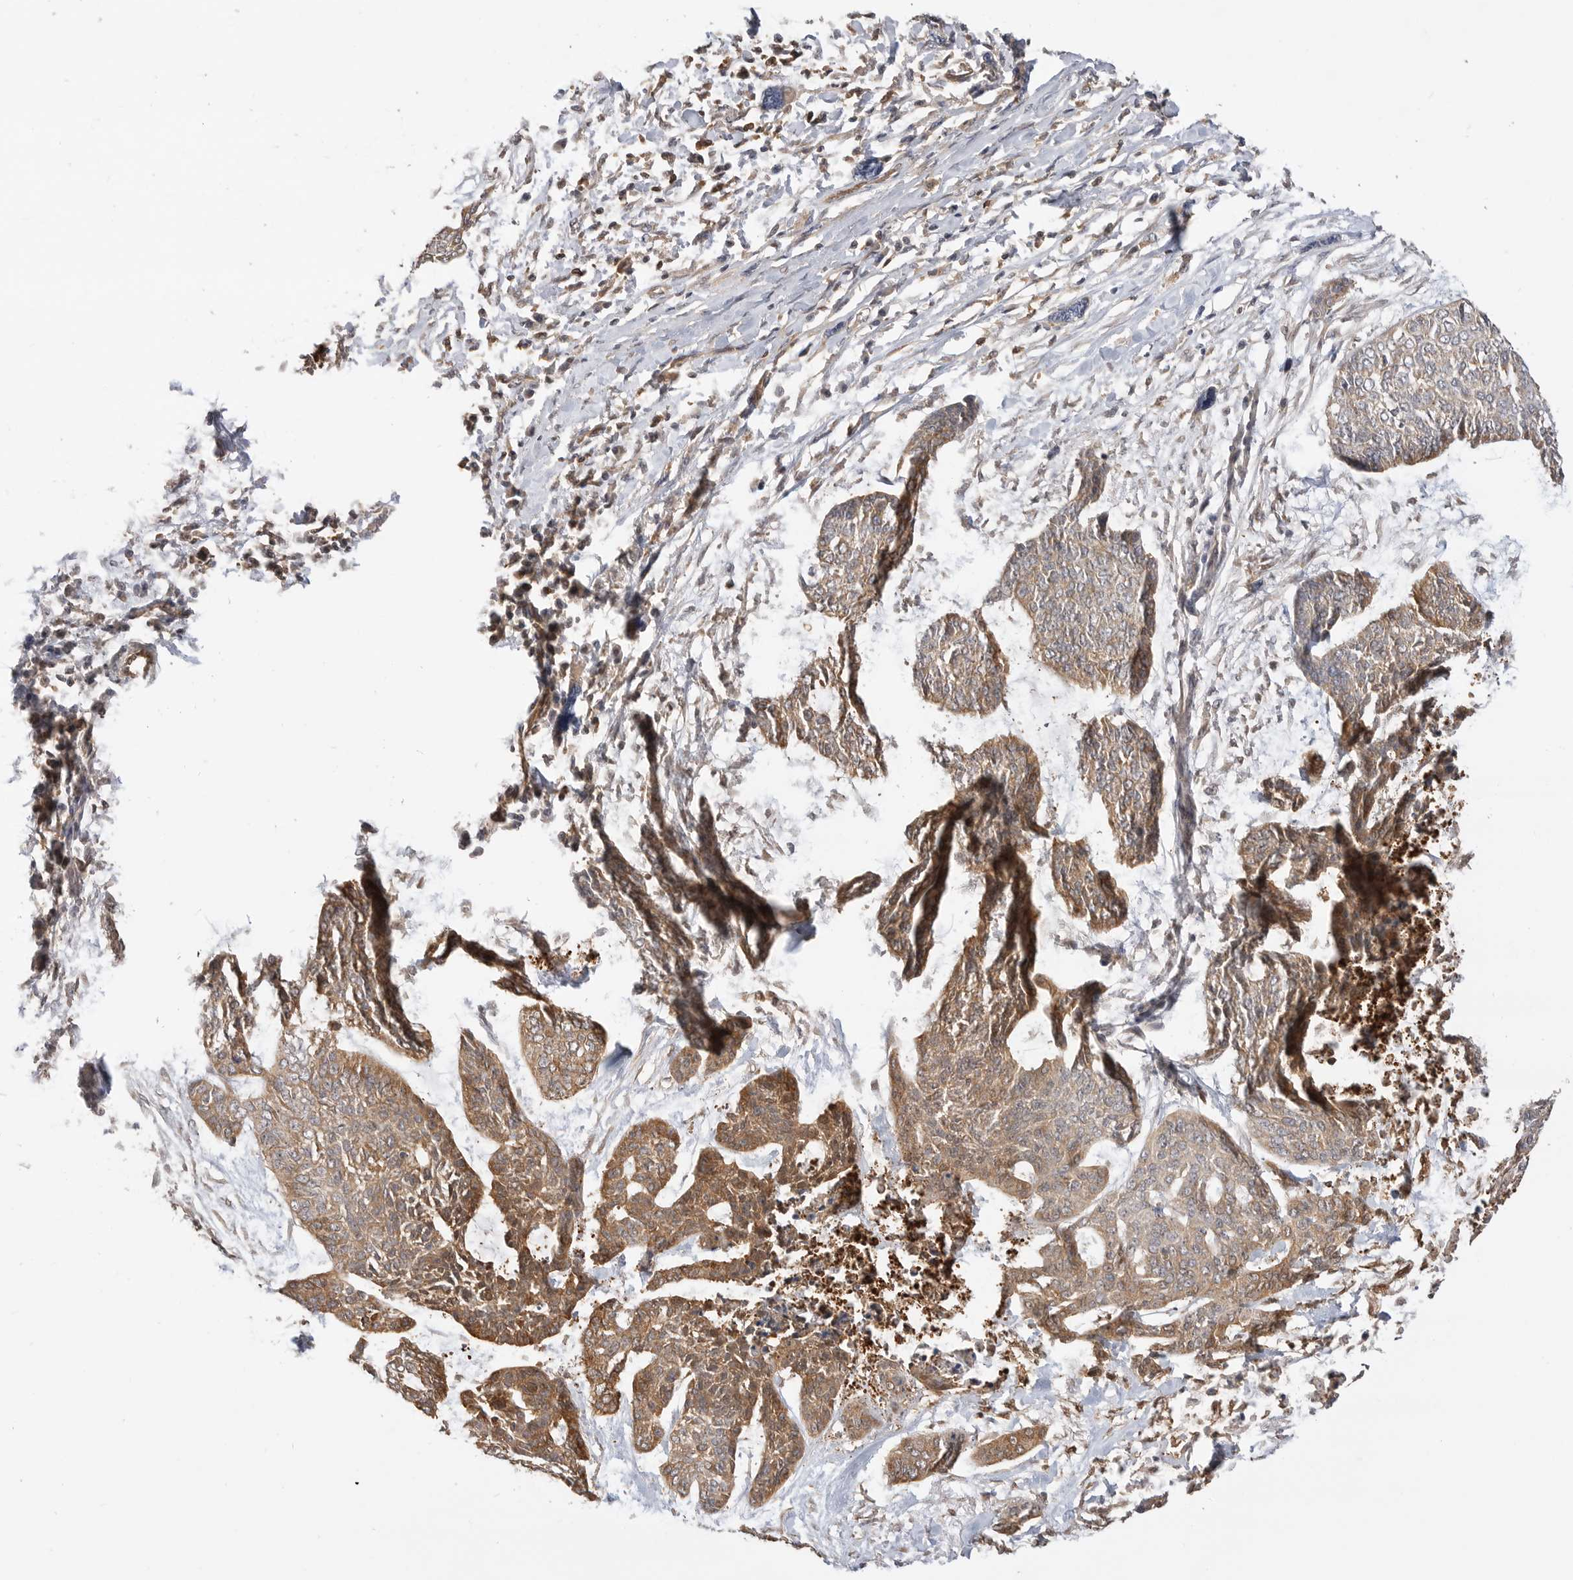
{"staining": {"intensity": "moderate", "quantity": ">75%", "location": "cytoplasmic/membranous"}, "tissue": "skin cancer", "cell_type": "Tumor cells", "image_type": "cancer", "snomed": [{"axis": "morphology", "description": "Basal cell carcinoma"}, {"axis": "topography", "description": "Skin"}], "caption": "Moderate cytoplasmic/membranous protein expression is identified in about >75% of tumor cells in skin cancer (basal cell carcinoma).", "gene": "CLDN12", "patient": {"sex": "female", "age": 64}}